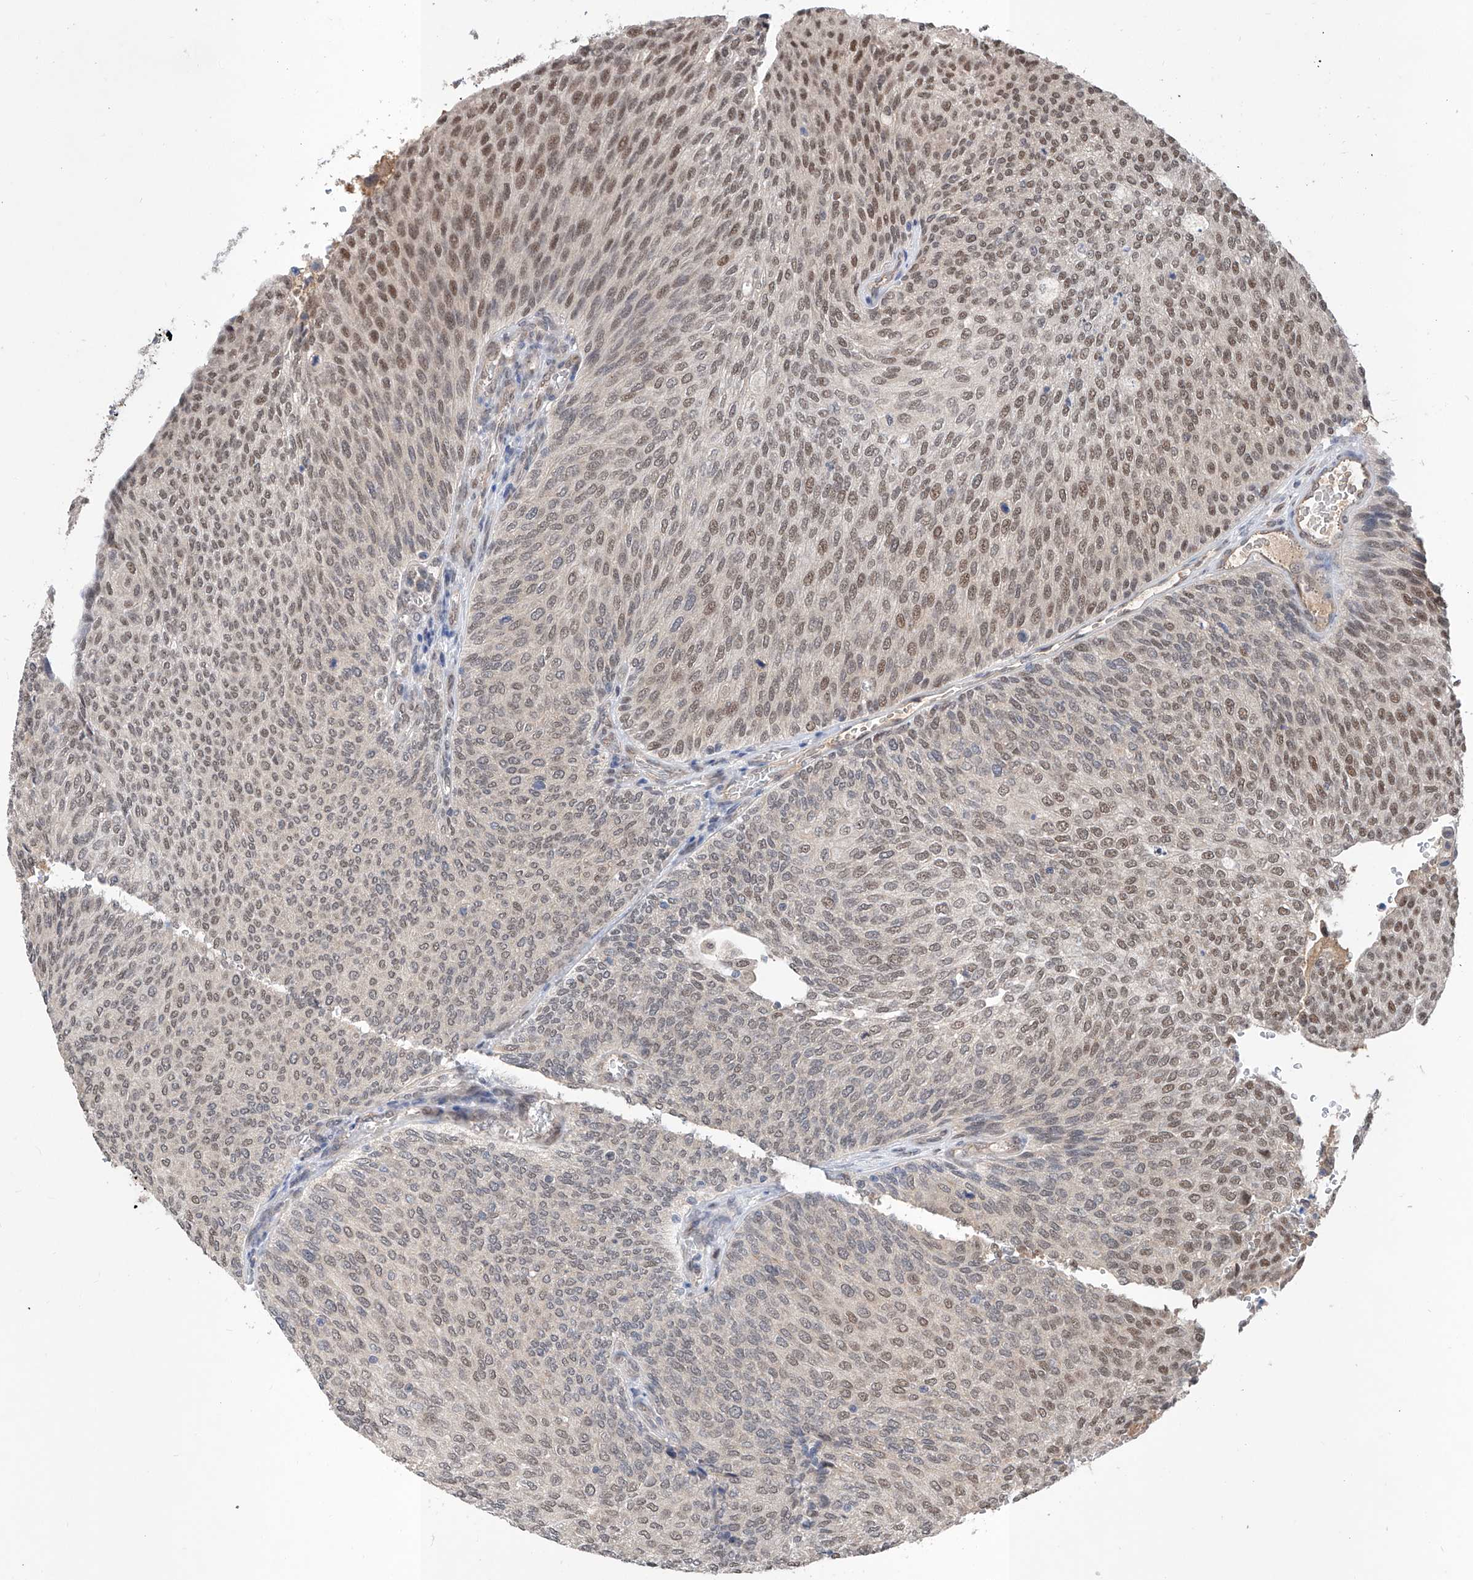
{"staining": {"intensity": "moderate", "quantity": "25%-75%", "location": "nuclear"}, "tissue": "urothelial cancer", "cell_type": "Tumor cells", "image_type": "cancer", "snomed": [{"axis": "morphology", "description": "Urothelial carcinoma, Low grade"}, {"axis": "topography", "description": "Urinary bladder"}], "caption": "The image demonstrates staining of urothelial cancer, revealing moderate nuclear protein staining (brown color) within tumor cells.", "gene": "CARMIL3", "patient": {"sex": "female", "age": 79}}